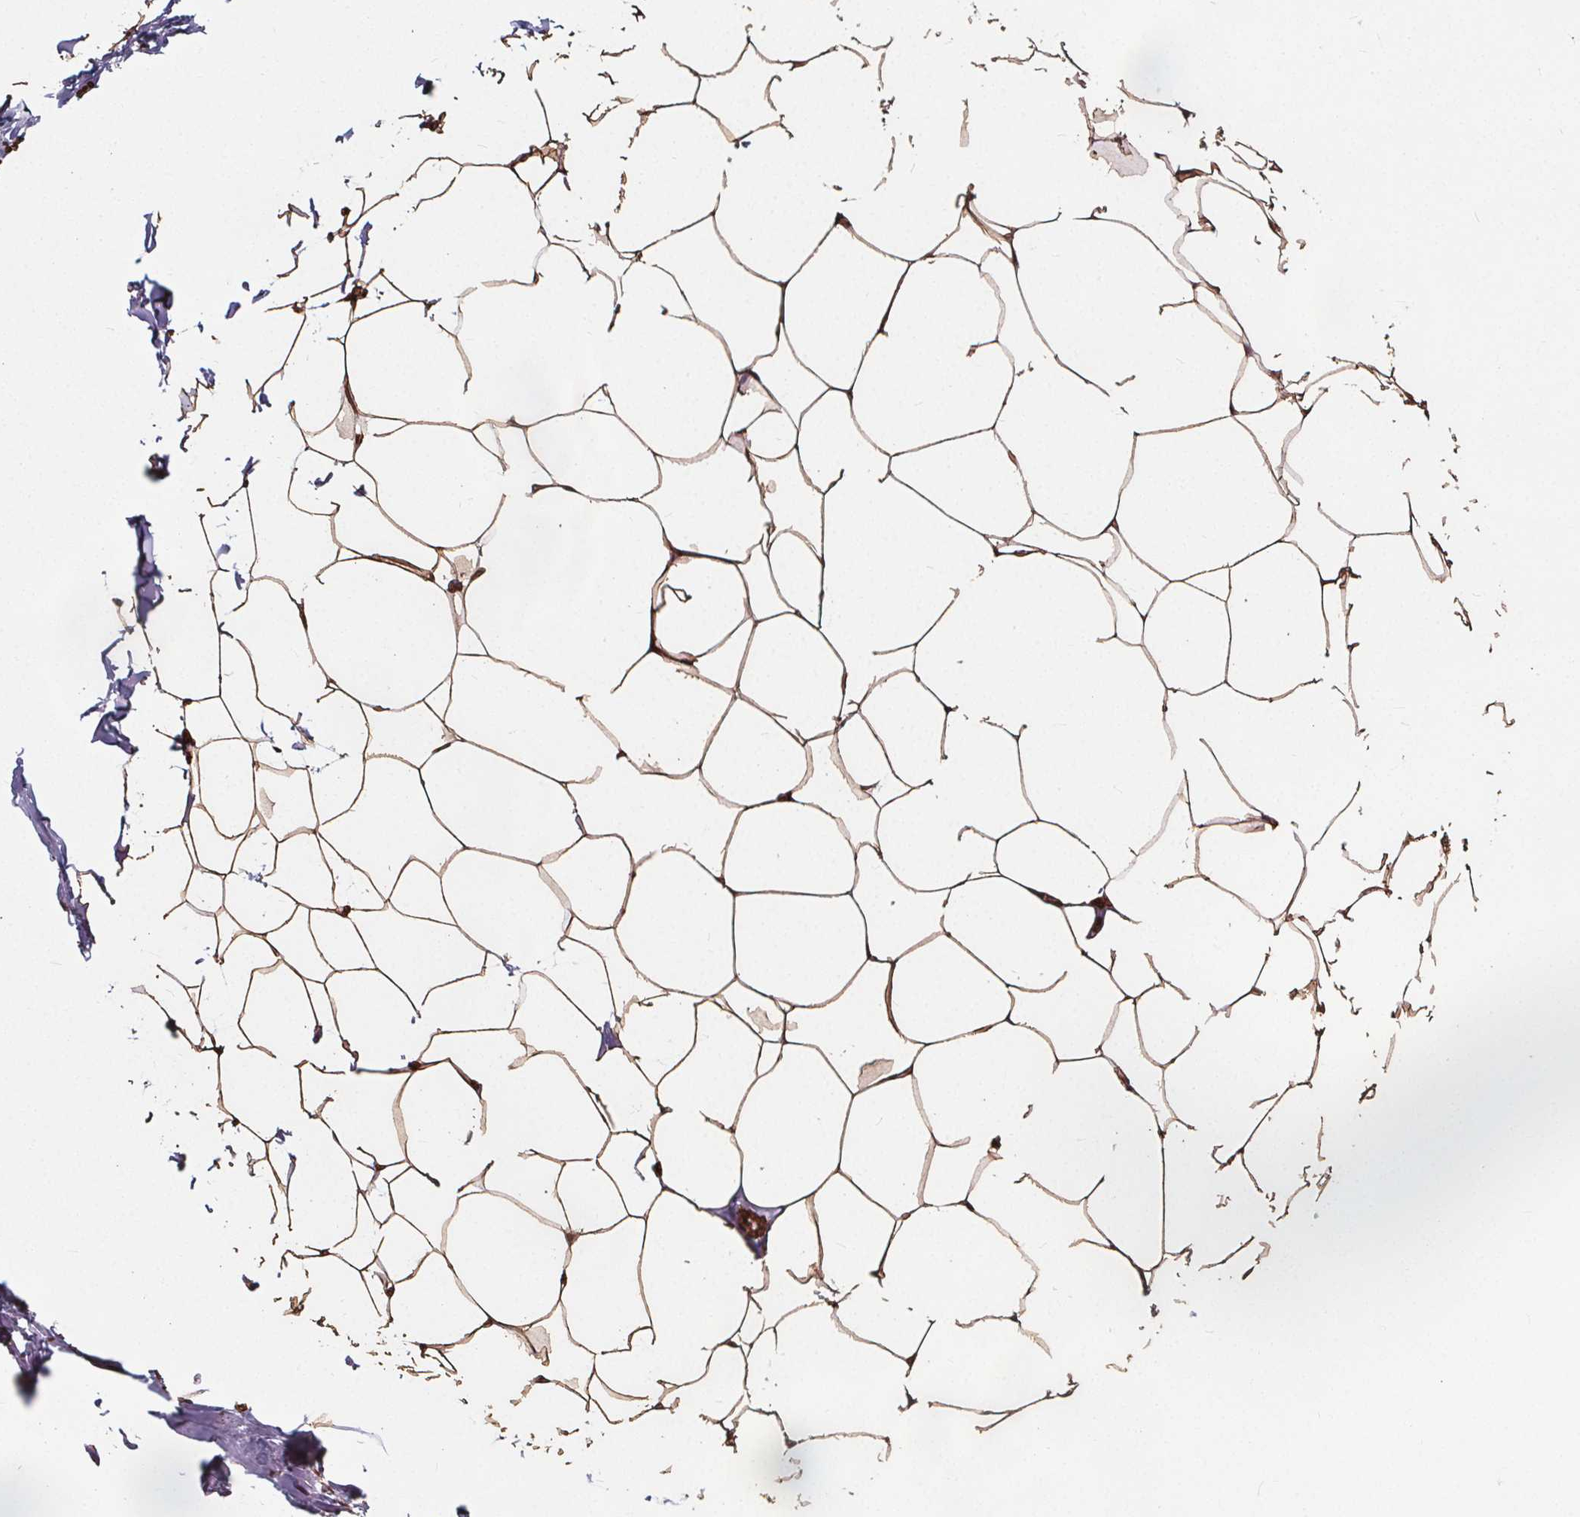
{"staining": {"intensity": "strong", "quantity": ">75%", "location": "cytoplasmic/membranous"}, "tissue": "breast", "cell_type": "Adipocytes", "image_type": "normal", "snomed": [{"axis": "morphology", "description": "Normal tissue, NOS"}, {"axis": "topography", "description": "Breast"}], "caption": "Immunohistochemistry image of unremarkable breast stained for a protein (brown), which shows high levels of strong cytoplasmic/membranous expression in about >75% of adipocytes.", "gene": "HAS1", "patient": {"sex": "female", "age": 32}}